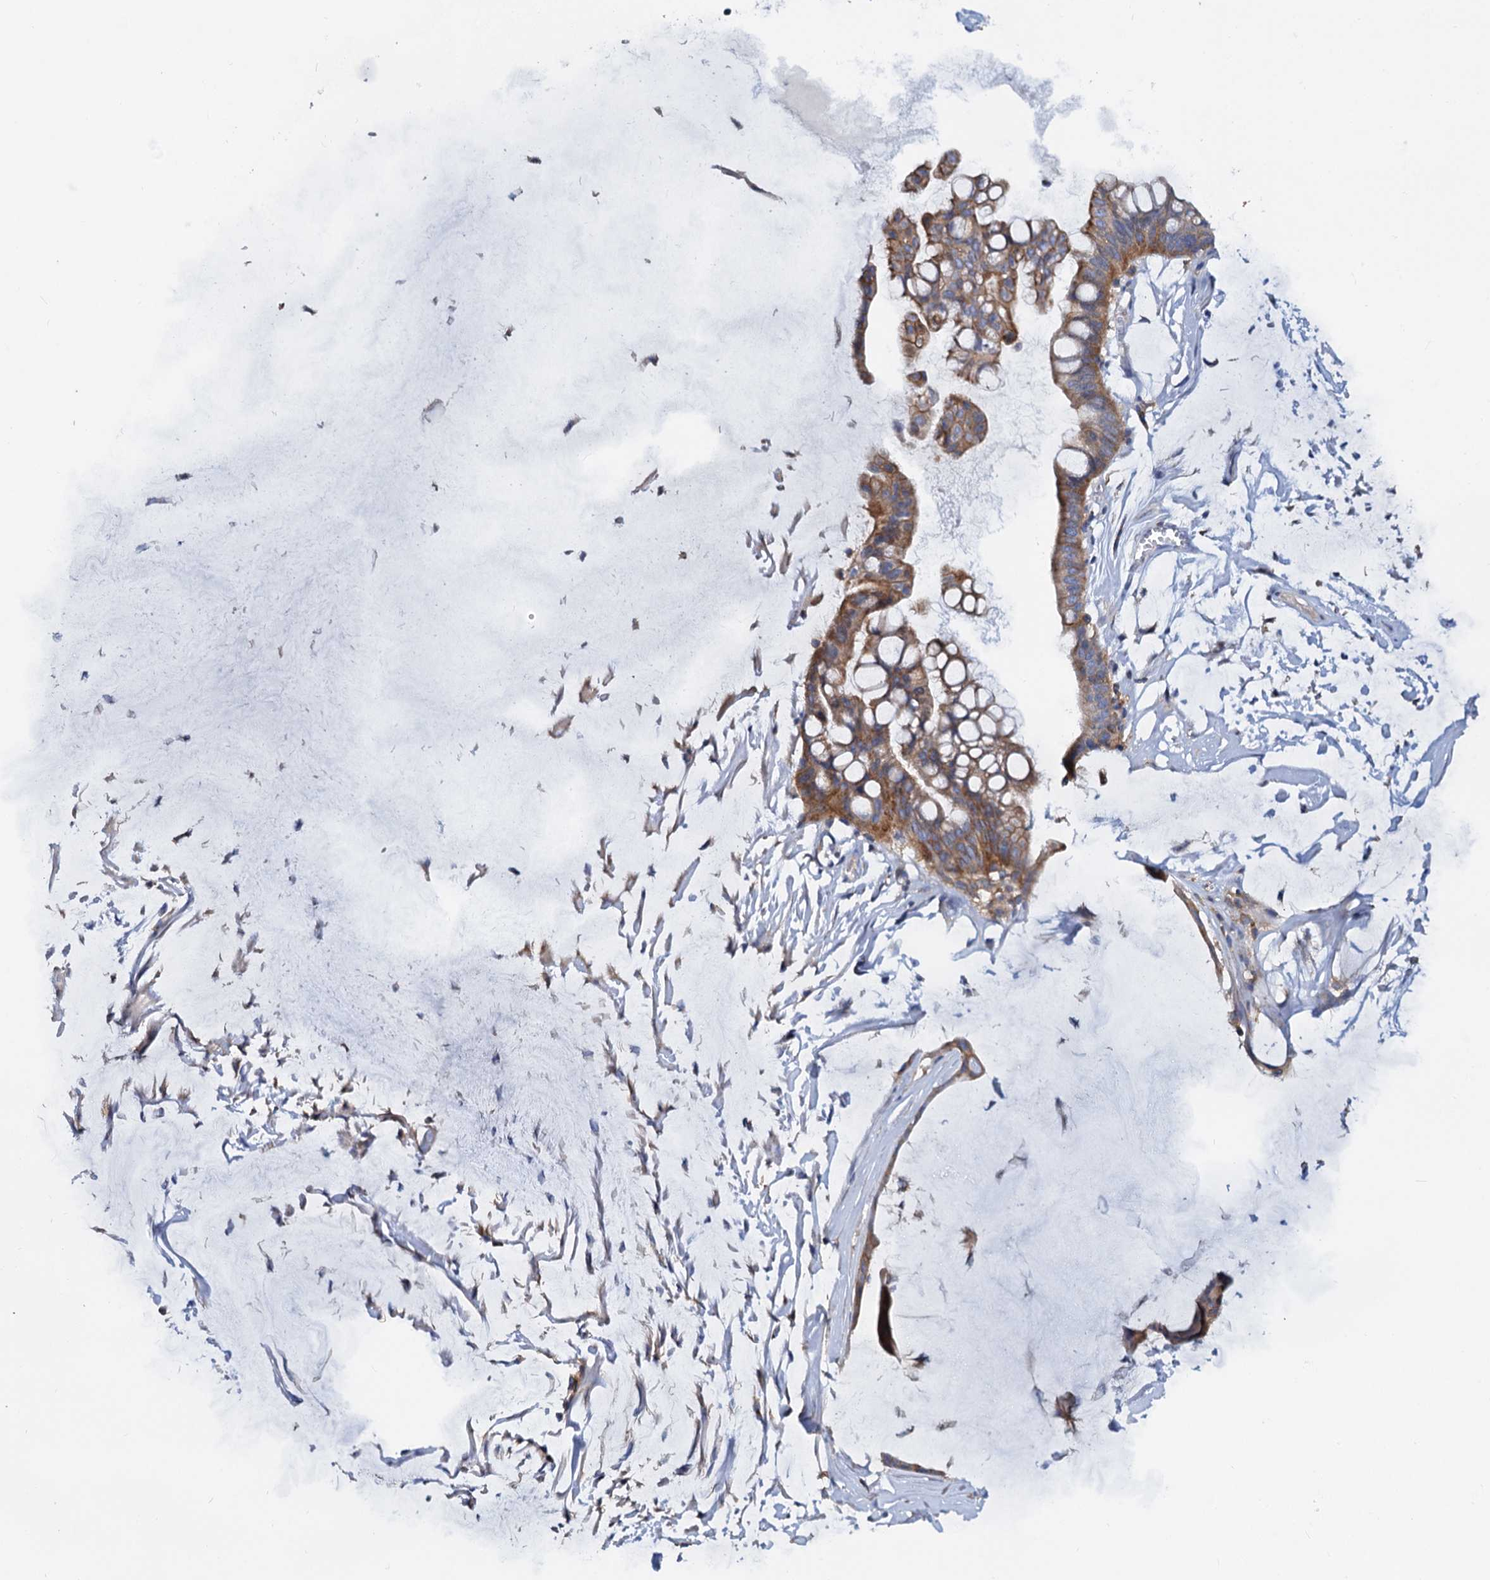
{"staining": {"intensity": "moderate", "quantity": ">75%", "location": "cytoplasmic/membranous"}, "tissue": "ovarian cancer", "cell_type": "Tumor cells", "image_type": "cancer", "snomed": [{"axis": "morphology", "description": "Cystadenocarcinoma, mucinous, NOS"}, {"axis": "topography", "description": "Ovary"}], "caption": "Mucinous cystadenocarcinoma (ovarian) stained with a protein marker shows moderate staining in tumor cells.", "gene": "LRCH4", "patient": {"sex": "female", "age": 73}}